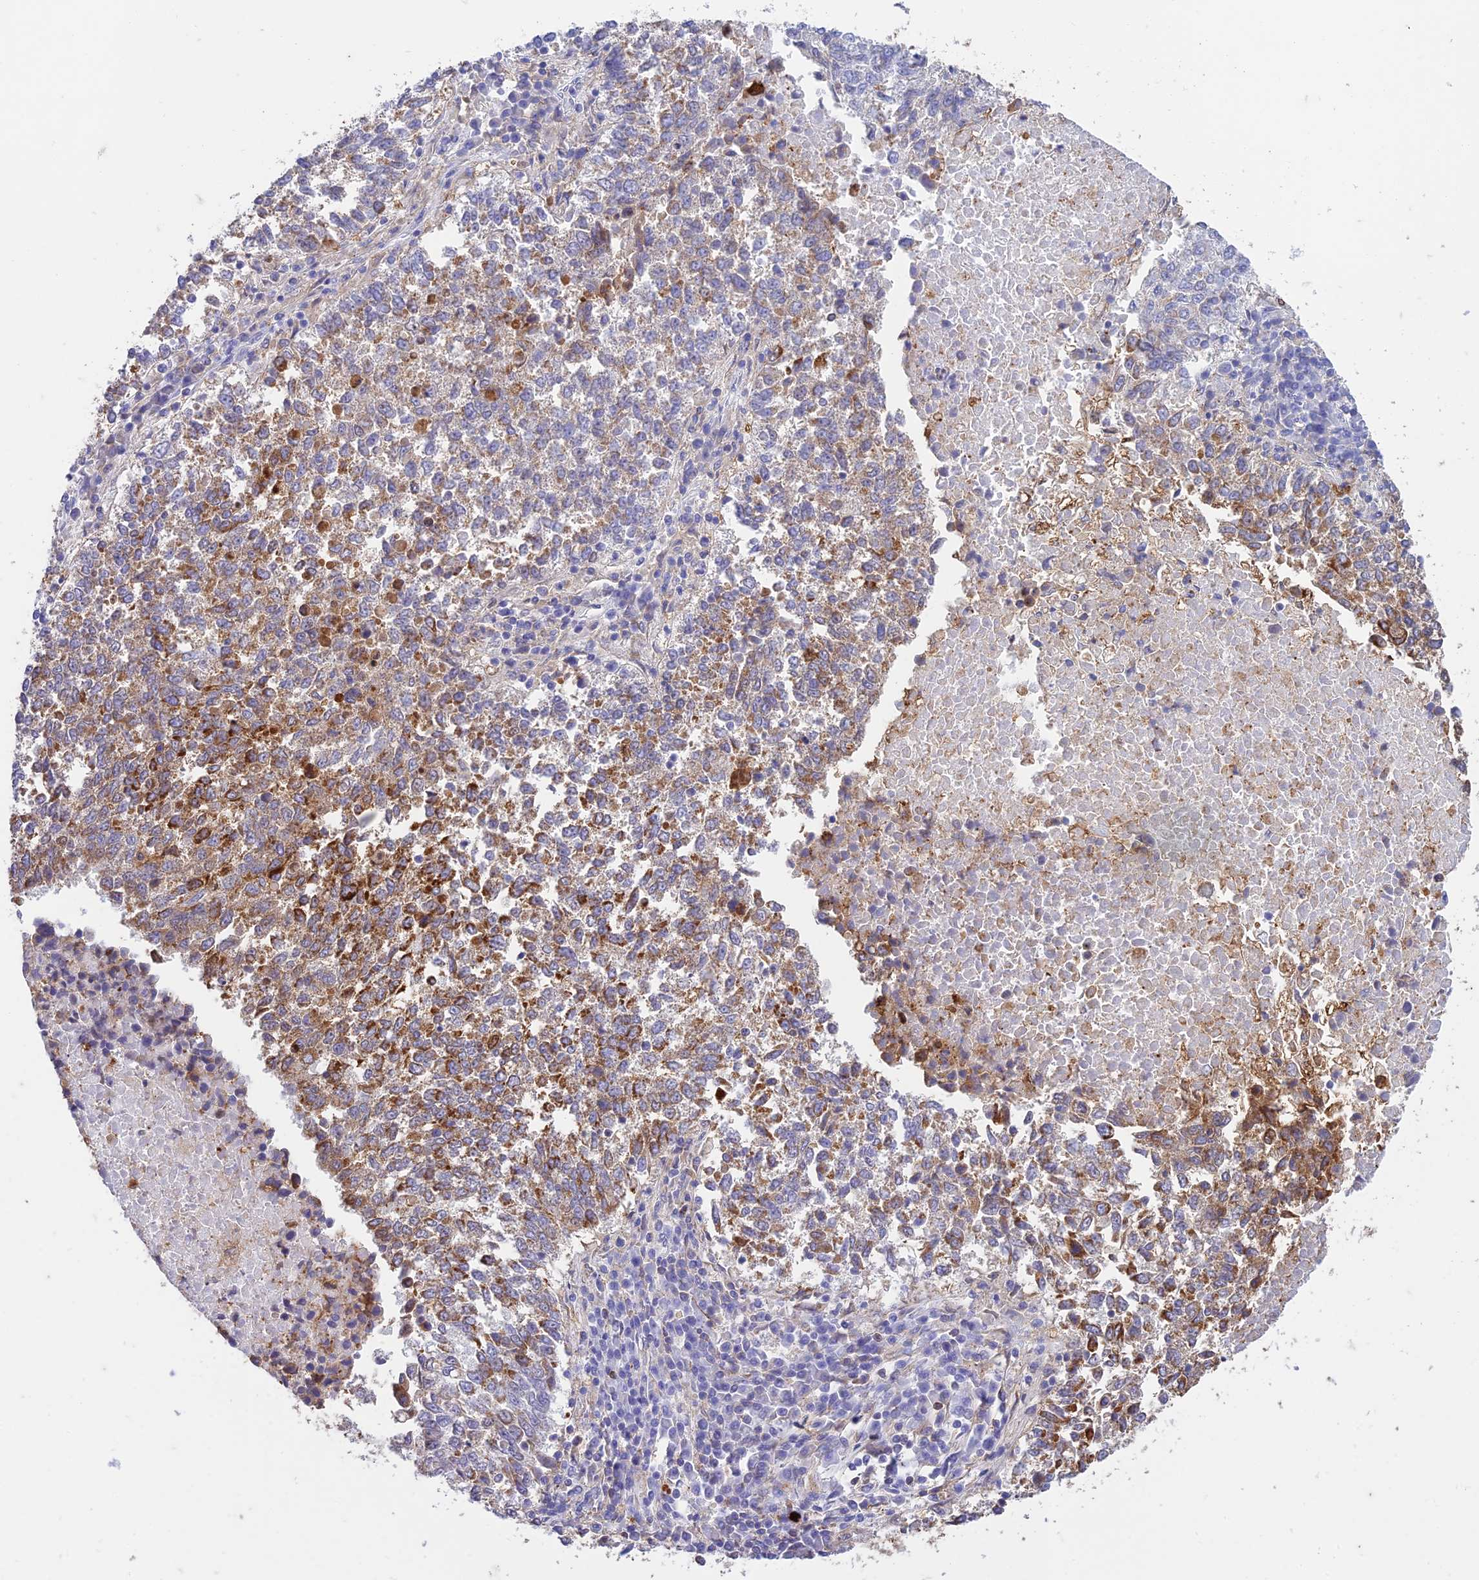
{"staining": {"intensity": "moderate", "quantity": ">75%", "location": "cytoplasmic/membranous"}, "tissue": "lung cancer", "cell_type": "Tumor cells", "image_type": "cancer", "snomed": [{"axis": "morphology", "description": "Squamous cell carcinoma, NOS"}, {"axis": "topography", "description": "Lung"}], "caption": "Squamous cell carcinoma (lung) stained with a brown dye shows moderate cytoplasmic/membranous positive expression in about >75% of tumor cells.", "gene": "FGF7", "patient": {"sex": "male", "age": 73}}